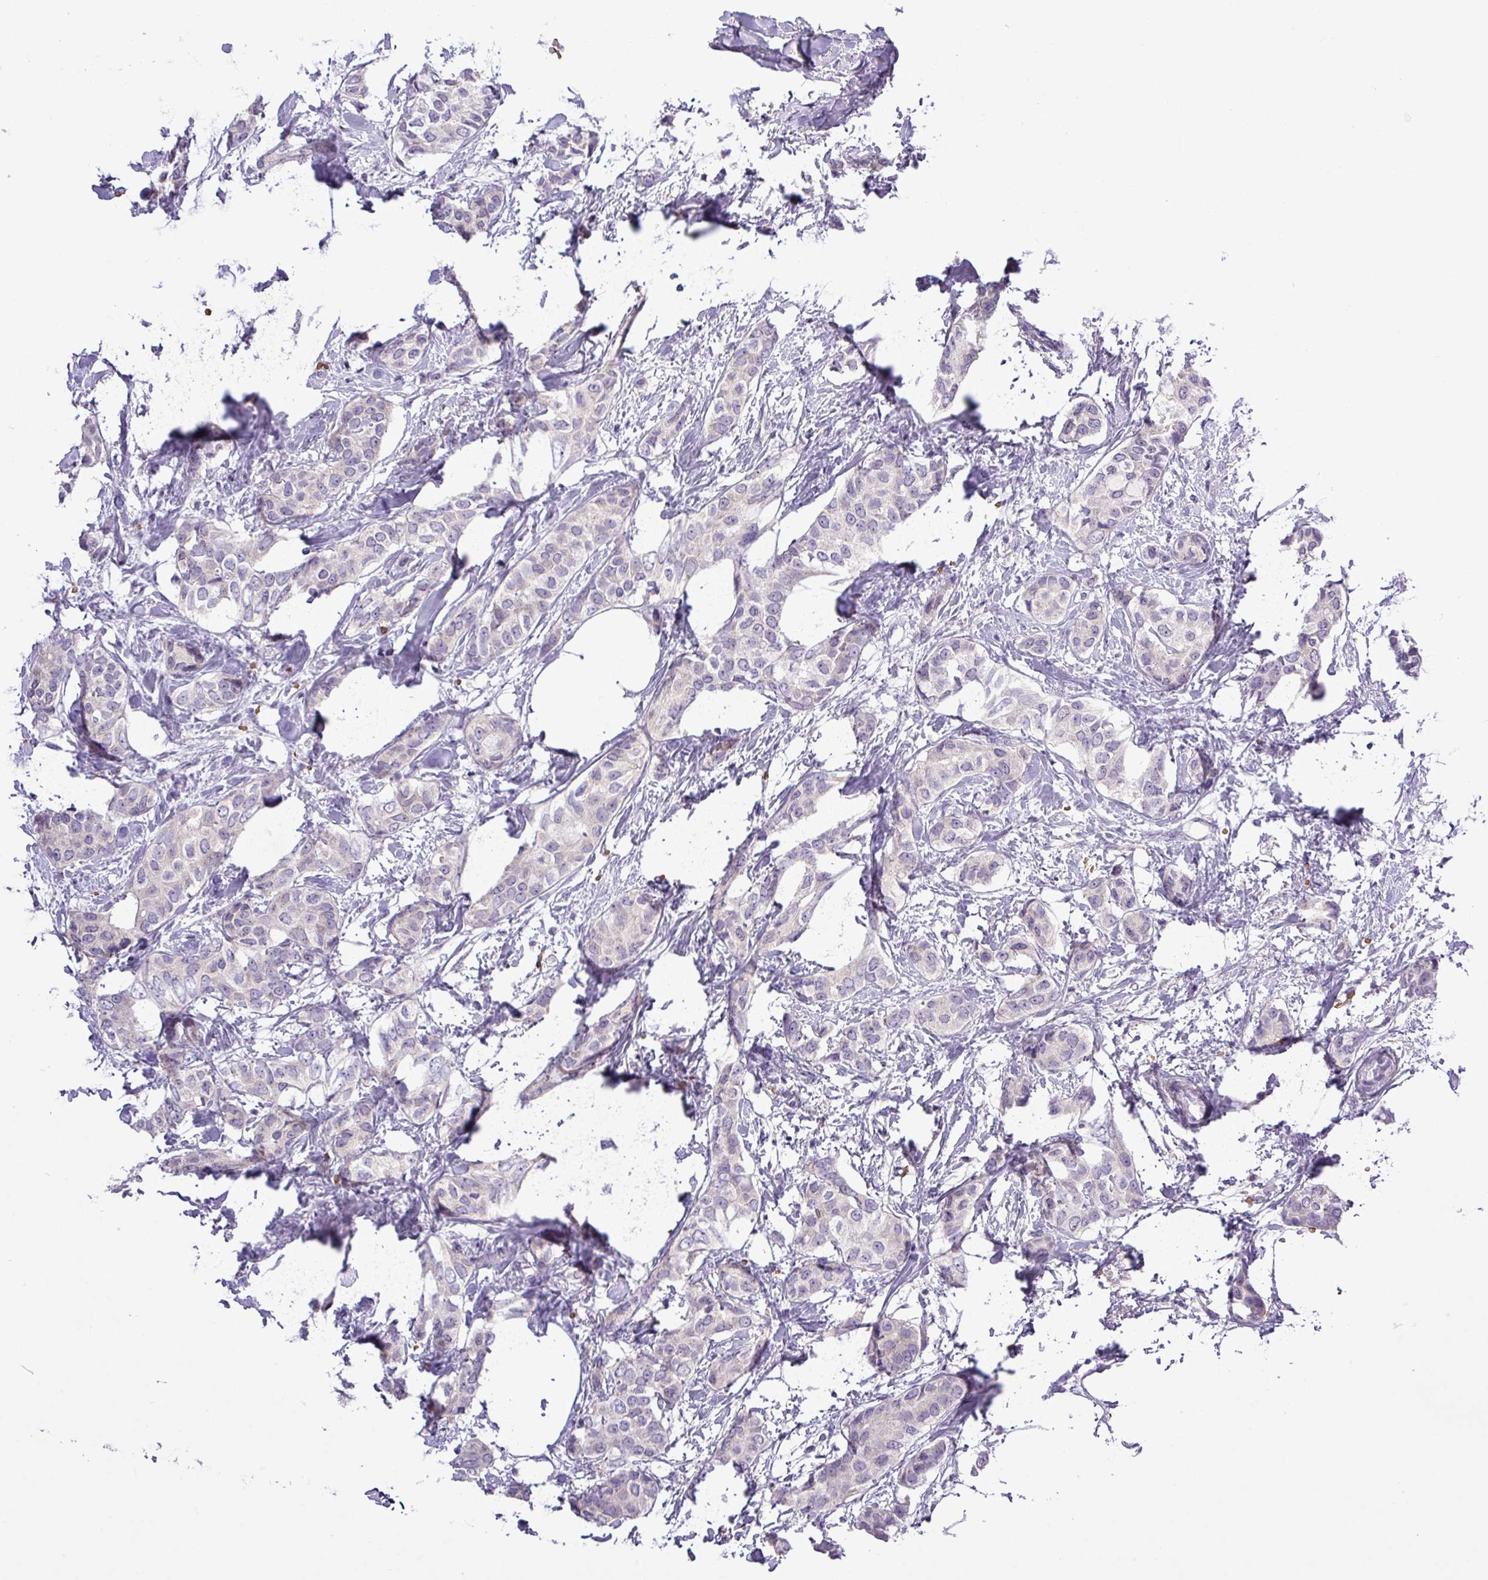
{"staining": {"intensity": "negative", "quantity": "none", "location": "none"}, "tissue": "breast cancer", "cell_type": "Tumor cells", "image_type": "cancer", "snomed": [{"axis": "morphology", "description": "Duct carcinoma"}, {"axis": "topography", "description": "Breast"}], "caption": "This is a histopathology image of immunohistochemistry staining of breast cancer (infiltrating ductal carcinoma), which shows no positivity in tumor cells. The staining was performed using DAB (3,3'-diaminobenzidine) to visualize the protein expression in brown, while the nuclei were stained in blue with hematoxylin (Magnification: 20x).", "gene": "MGAT4B", "patient": {"sex": "female", "age": 73}}